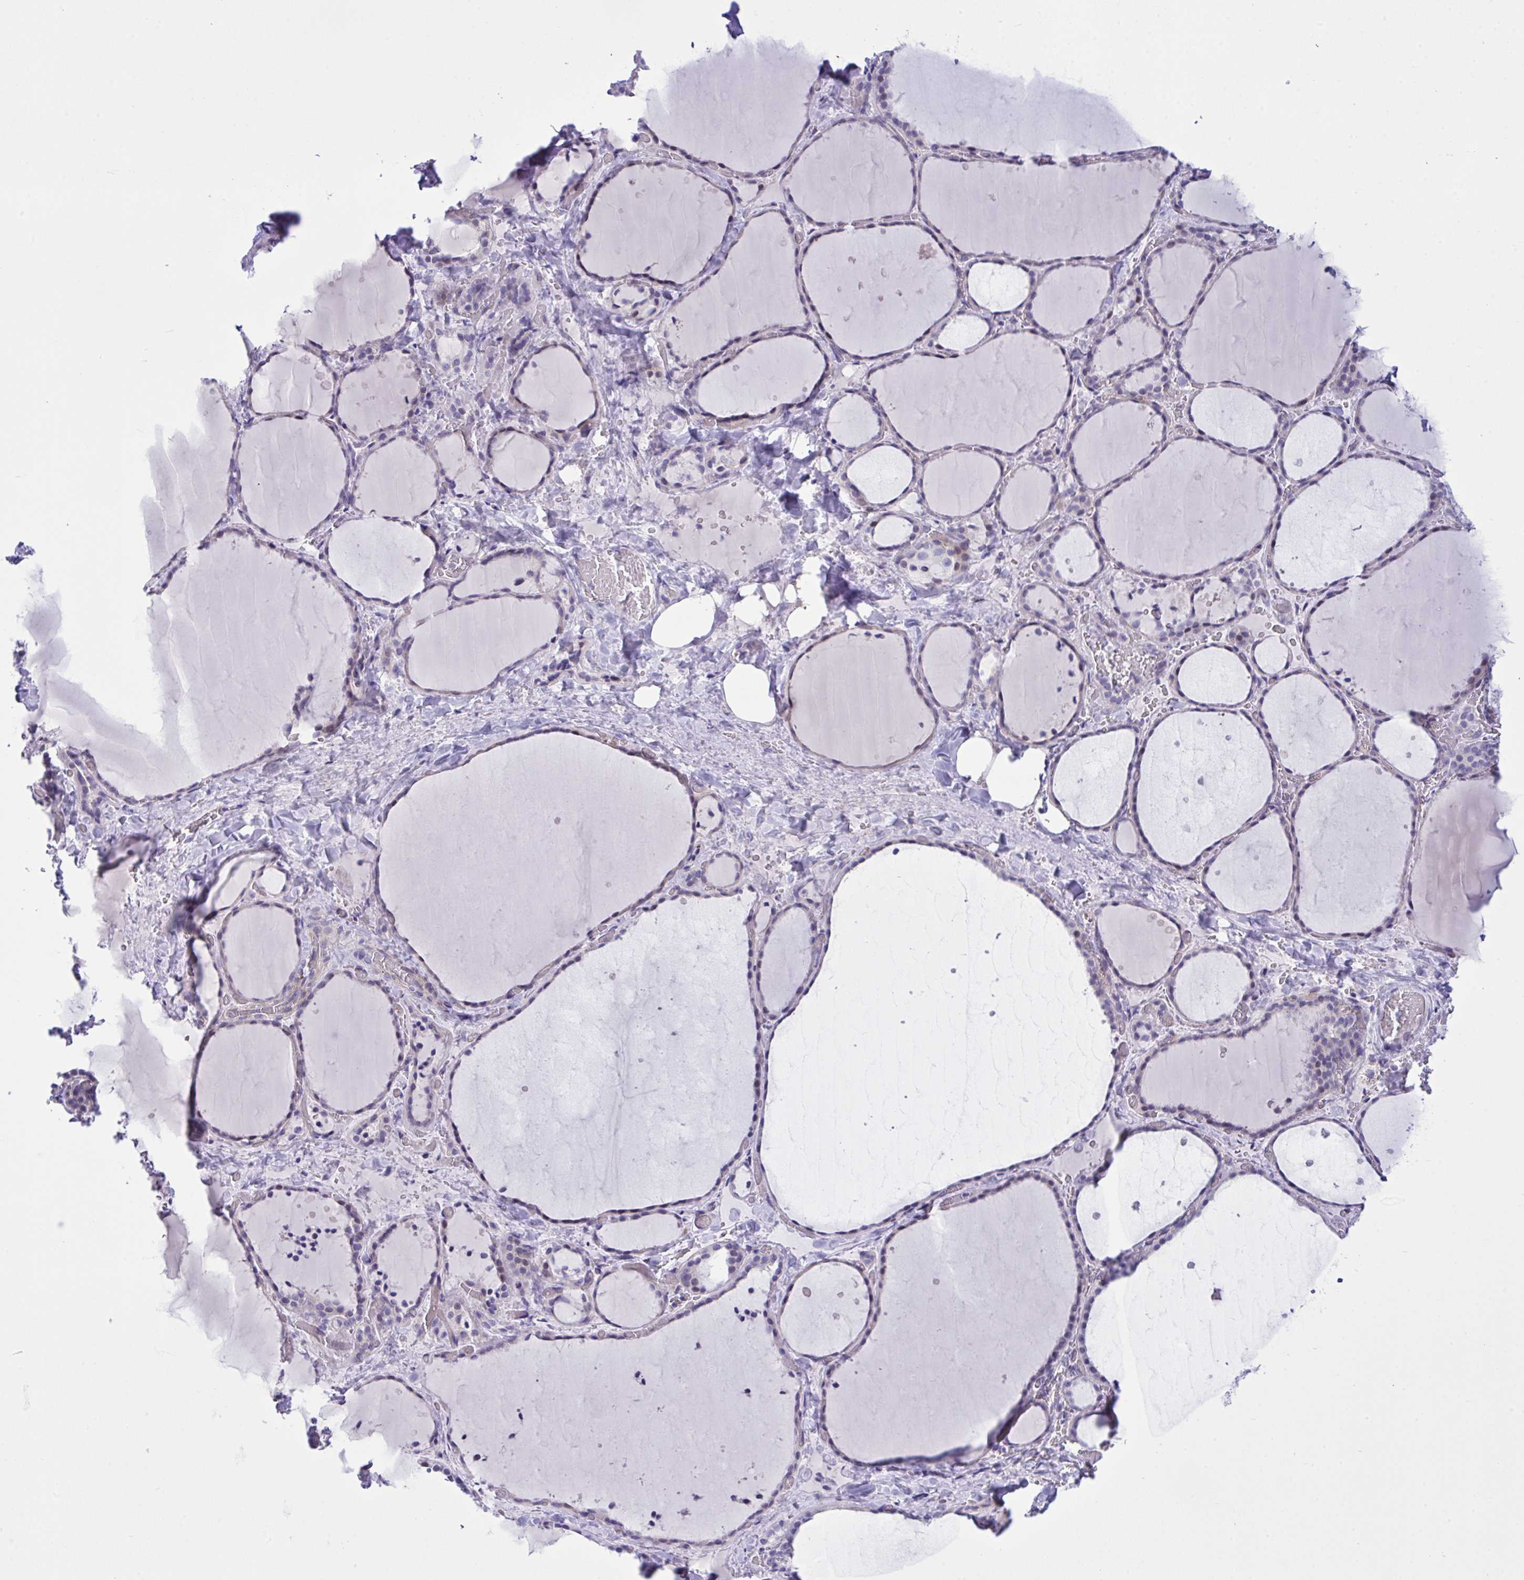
{"staining": {"intensity": "negative", "quantity": "none", "location": "none"}, "tissue": "thyroid gland", "cell_type": "Glandular cells", "image_type": "normal", "snomed": [{"axis": "morphology", "description": "Normal tissue, NOS"}, {"axis": "topography", "description": "Thyroid gland"}], "caption": "Histopathology image shows no significant protein positivity in glandular cells of normal thyroid gland.", "gene": "WDR97", "patient": {"sex": "female", "age": 36}}